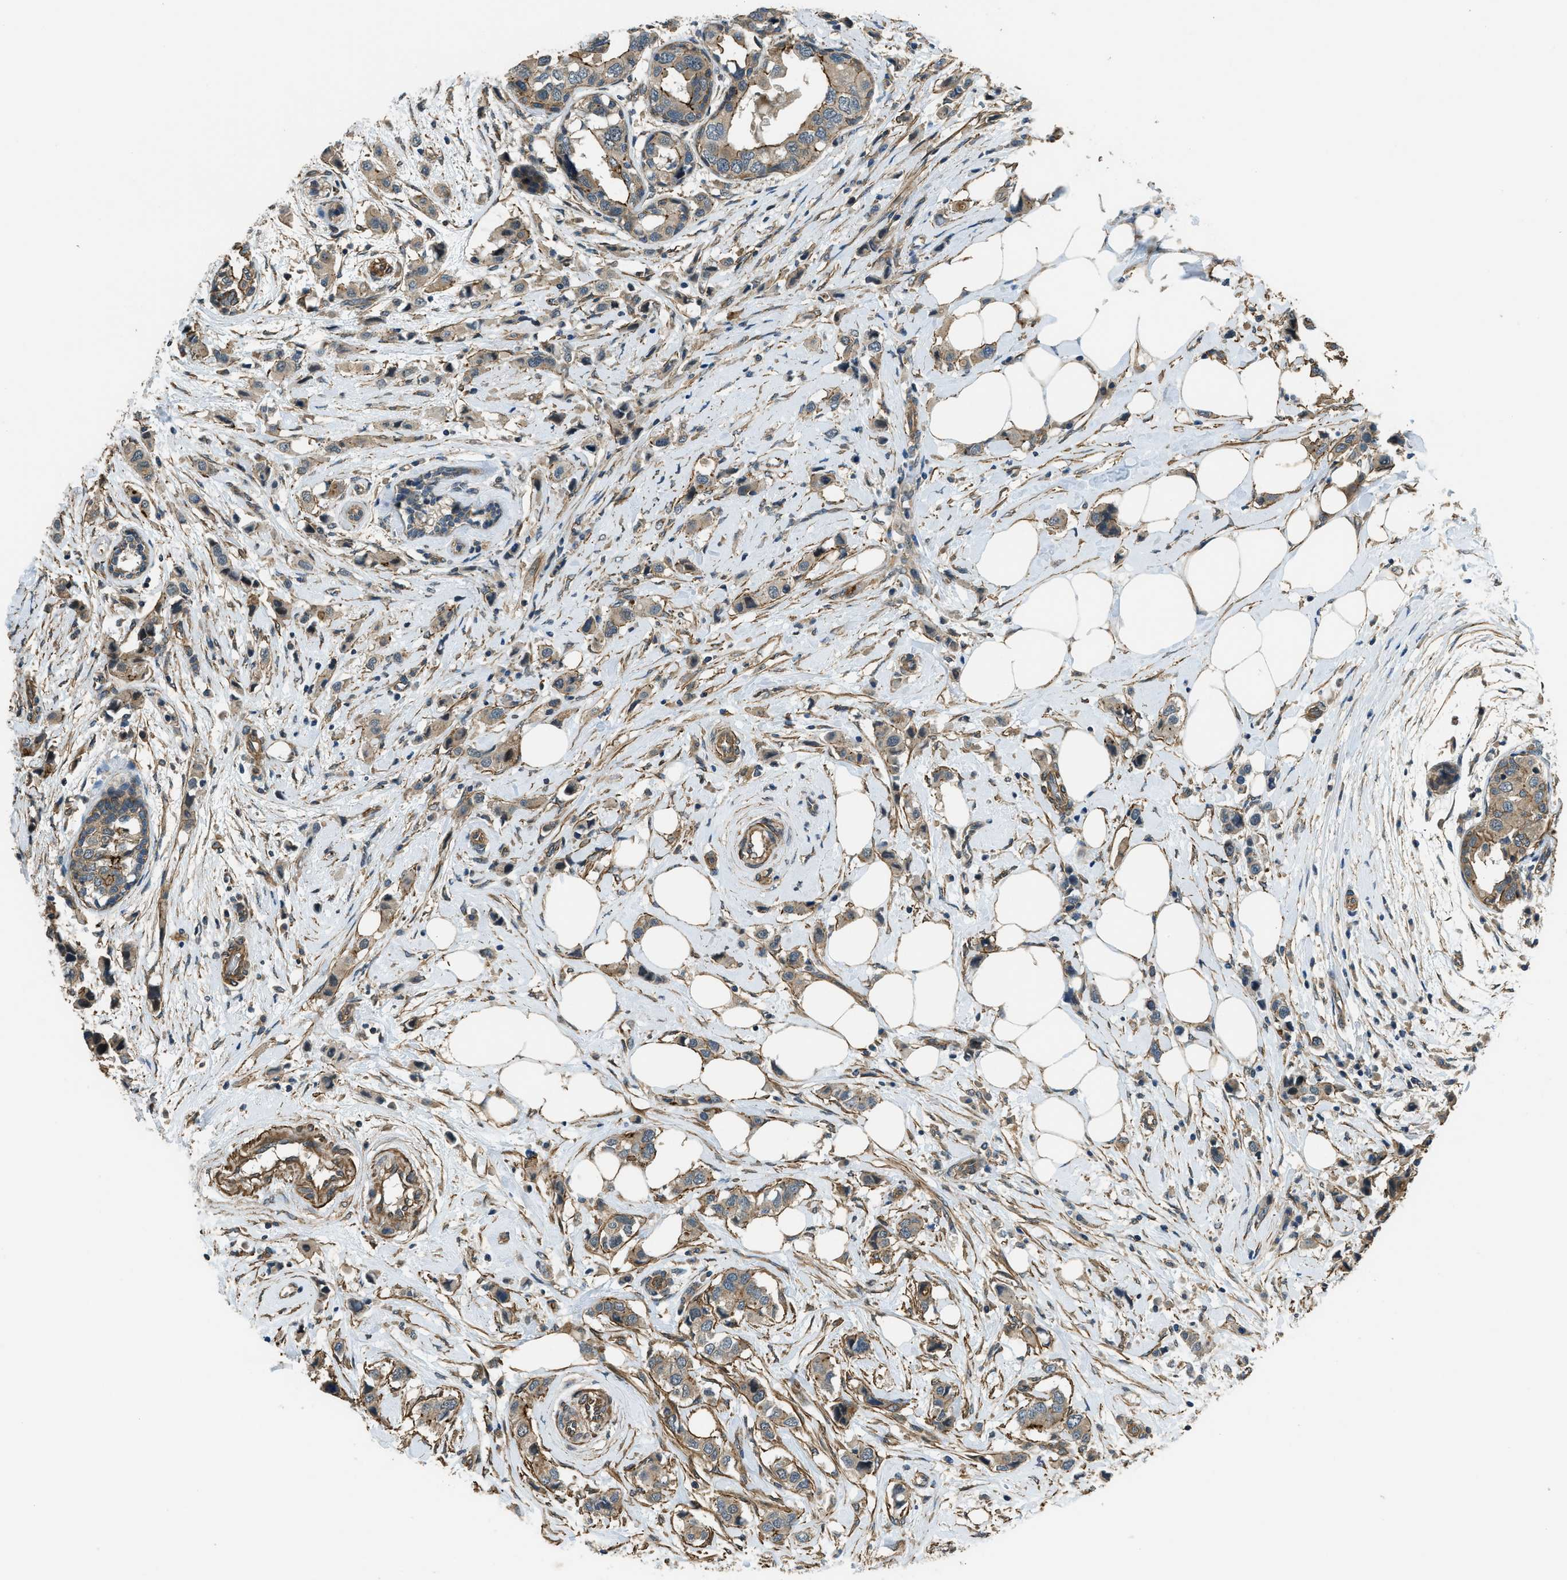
{"staining": {"intensity": "weak", "quantity": ">75%", "location": "cytoplasmic/membranous"}, "tissue": "breast cancer", "cell_type": "Tumor cells", "image_type": "cancer", "snomed": [{"axis": "morphology", "description": "Normal tissue, NOS"}, {"axis": "morphology", "description": "Duct carcinoma"}, {"axis": "topography", "description": "Breast"}], "caption": "Human breast infiltrating ductal carcinoma stained with a brown dye shows weak cytoplasmic/membranous positive expression in approximately >75% of tumor cells.", "gene": "CGN", "patient": {"sex": "female", "age": 50}}